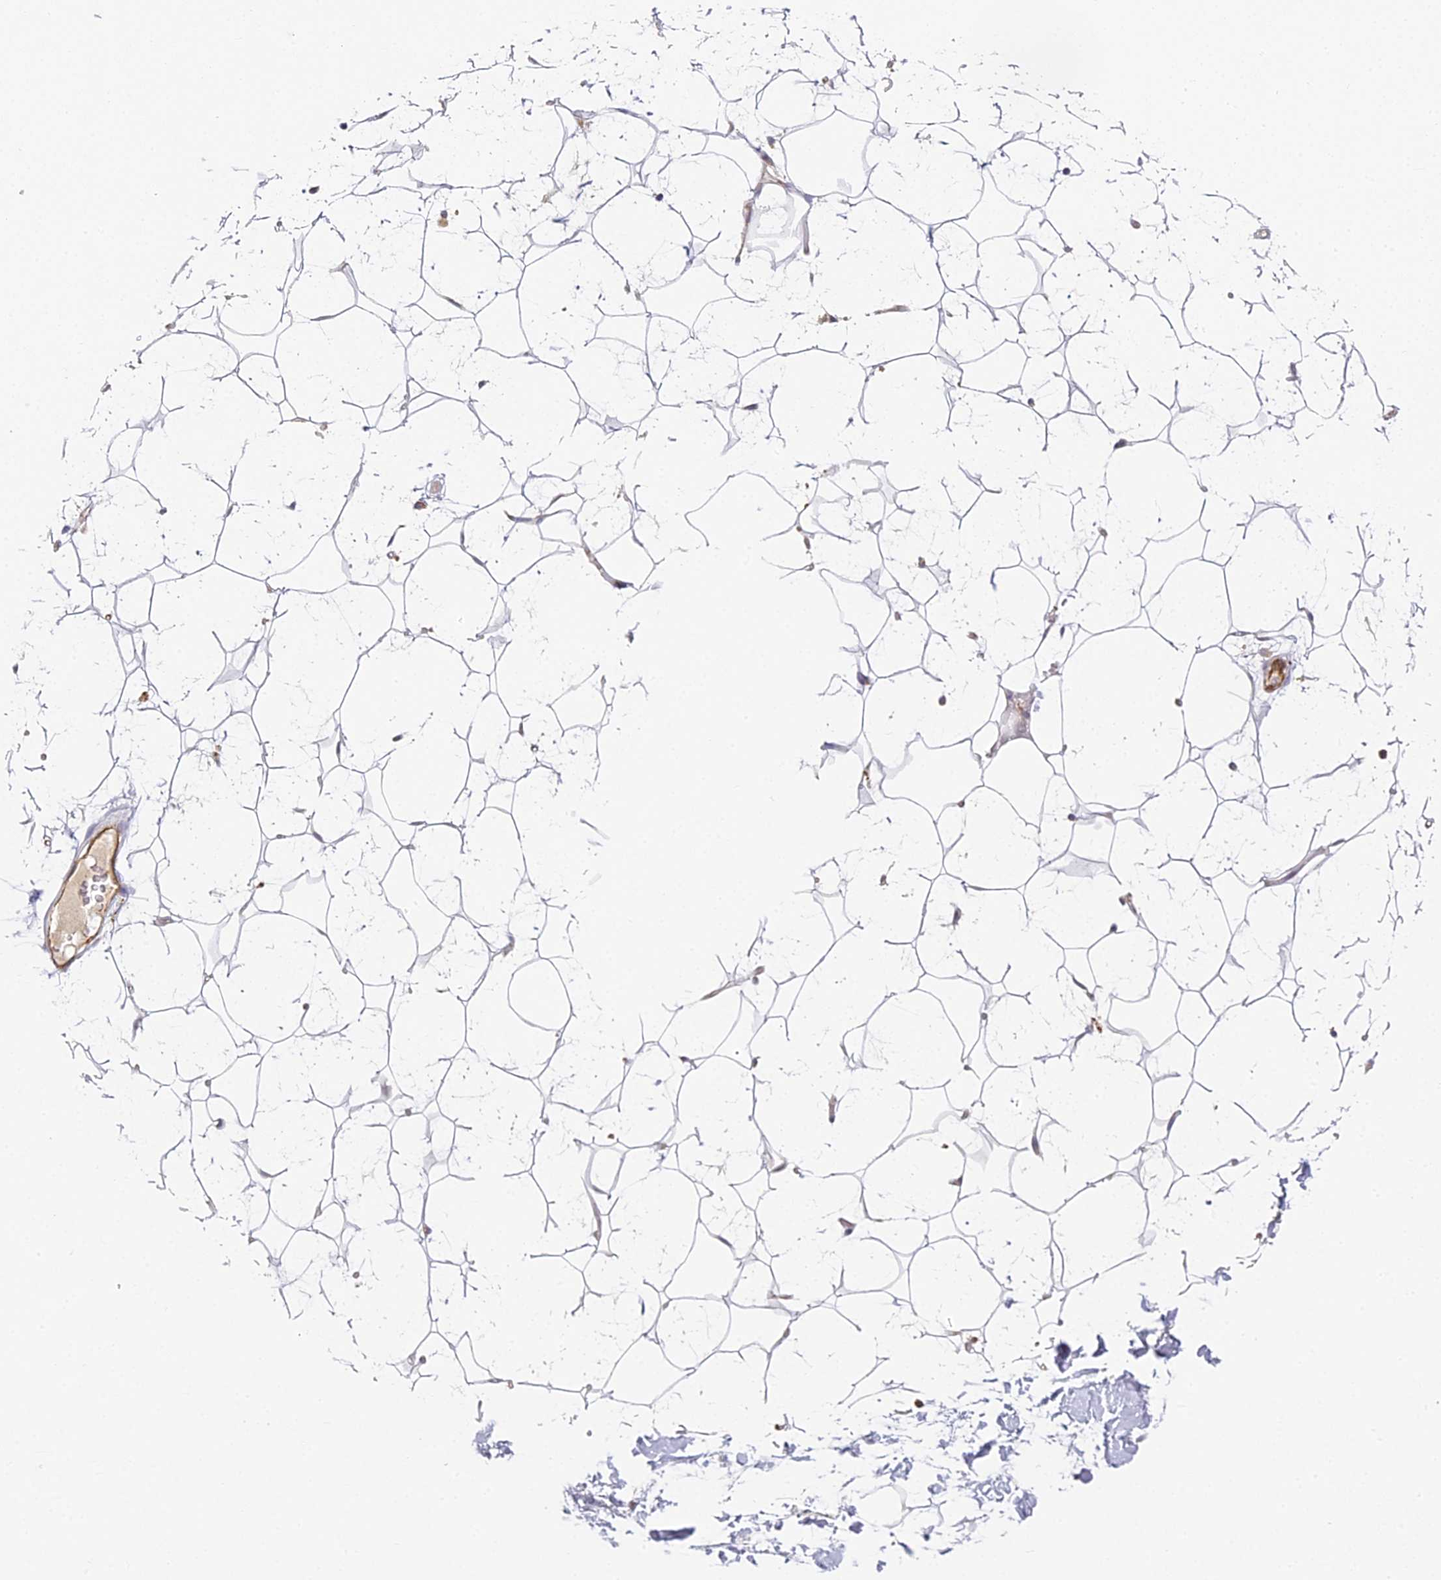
{"staining": {"intensity": "negative", "quantity": "none", "location": "none"}, "tissue": "adipose tissue", "cell_type": "Adipocytes", "image_type": "normal", "snomed": [{"axis": "morphology", "description": "Normal tissue, NOS"}, {"axis": "topography", "description": "Breast"}], "caption": "Adipocytes show no significant protein expression in normal adipose tissue. (Immunohistochemistry, brightfield microscopy, high magnification).", "gene": "DNAAF10", "patient": {"sex": "female", "age": 26}}